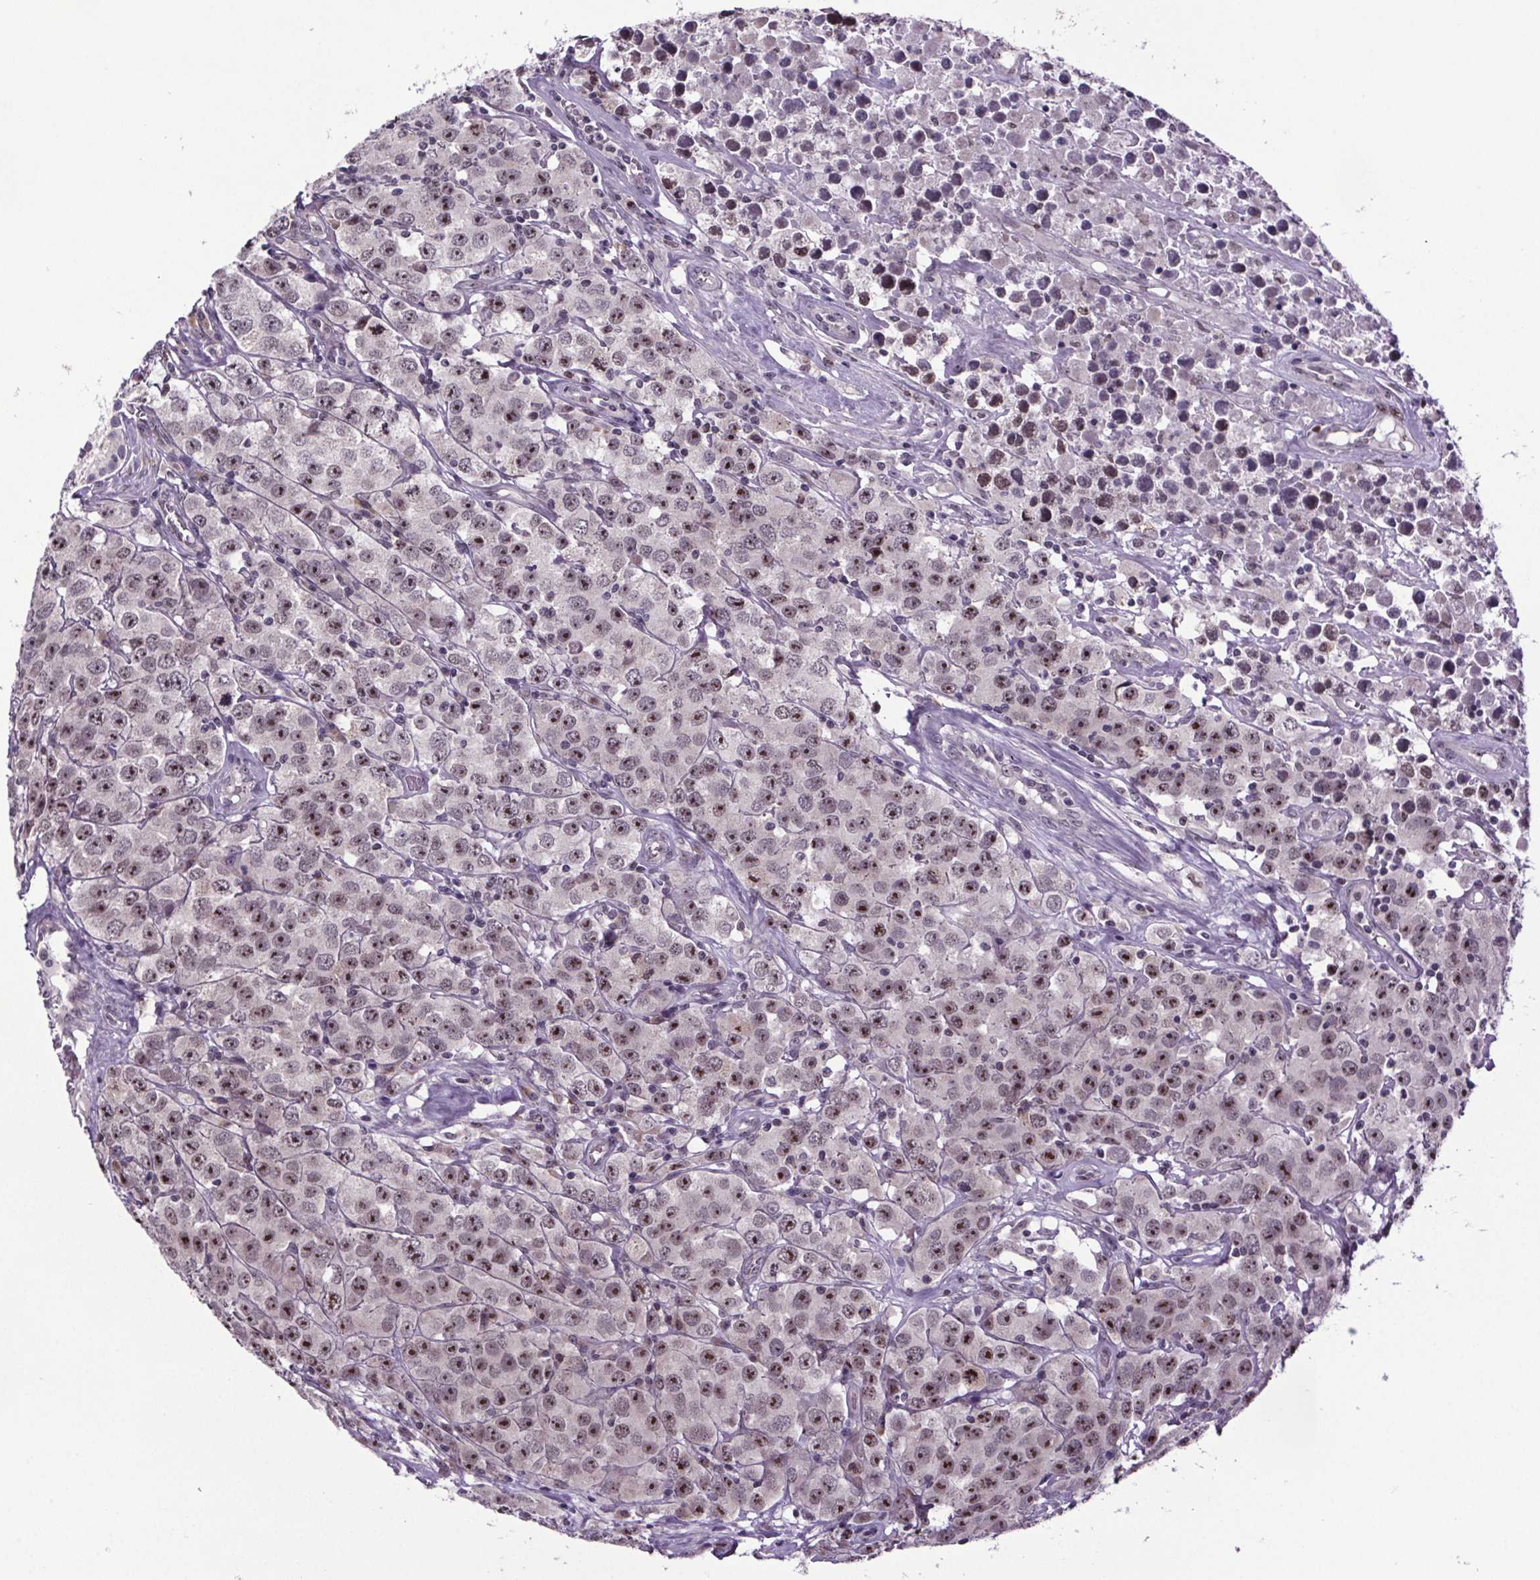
{"staining": {"intensity": "moderate", "quantity": "25%-75%", "location": "nuclear"}, "tissue": "testis cancer", "cell_type": "Tumor cells", "image_type": "cancer", "snomed": [{"axis": "morphology", "description": "Seminoma, NOS"}, {"axis": "topography", "description": "Testis"}], "caption": "Moderate nuclear protein expression is seen in approximately 25%-75% of tumor cells in seminoma (testis).", "gene": "ATMIN", "patient": {"sex": "male", "age": 52}}